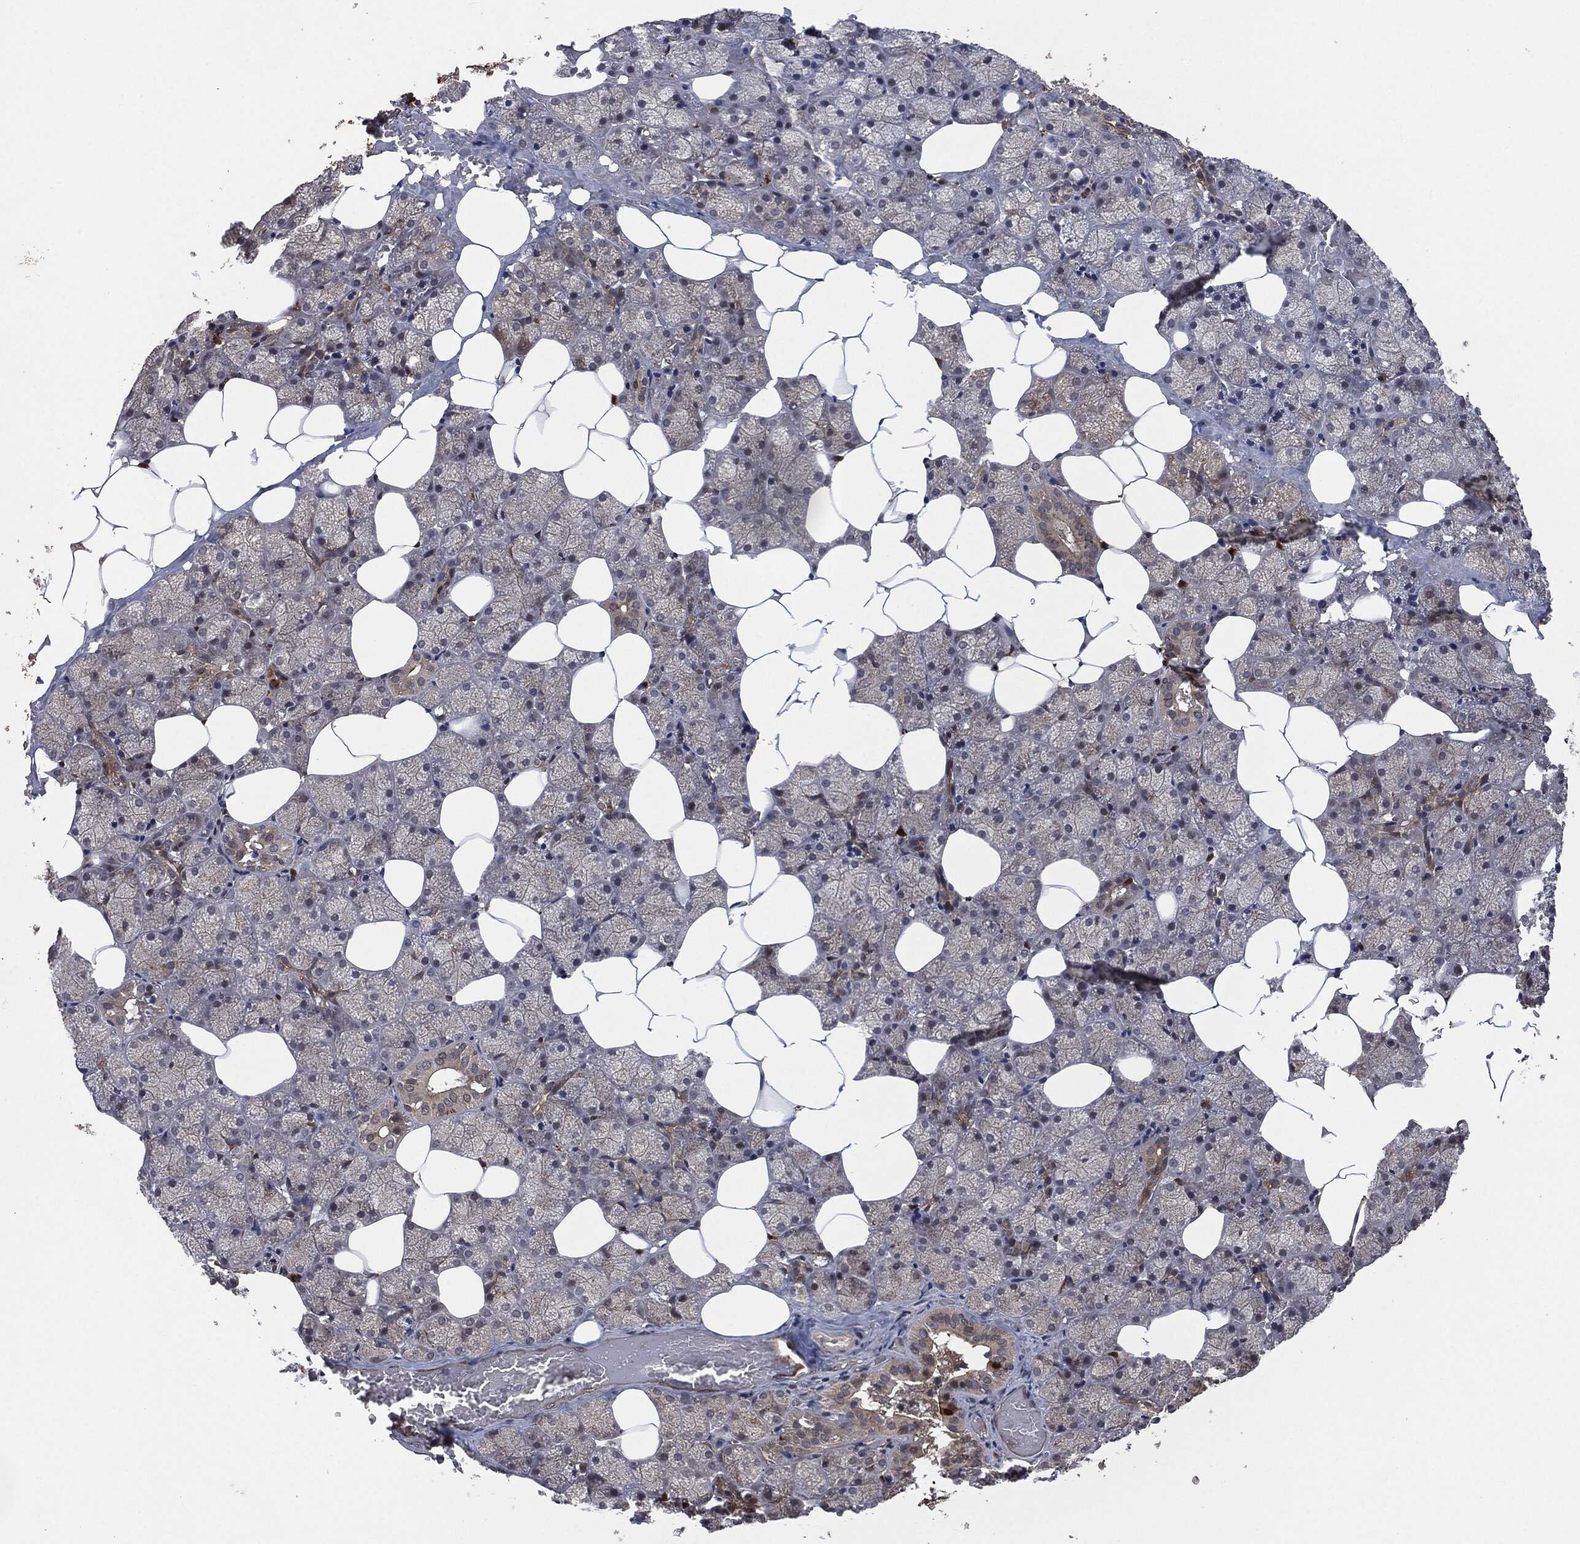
{"staining": {"intensity": "strong", "quantity": "<25%", "location": "cytoplasmic/membranous"}, "tissue": "salivary gland", "cell_type": "Glandular cells", "image_type": "normal", "snomed": [{"axis": "morphology", "description": "Normal tissue, NOS"}, {"axis": "topography", "description": "Salivary gland"}], "caption": "Glandular cells demonstrate medium levels of strong cytoplasmic/membranous positivity in about <25% of cells in normal salivary gland.", "gene": "CRABP2", "patient": {"sex": "male", "age": 38}}